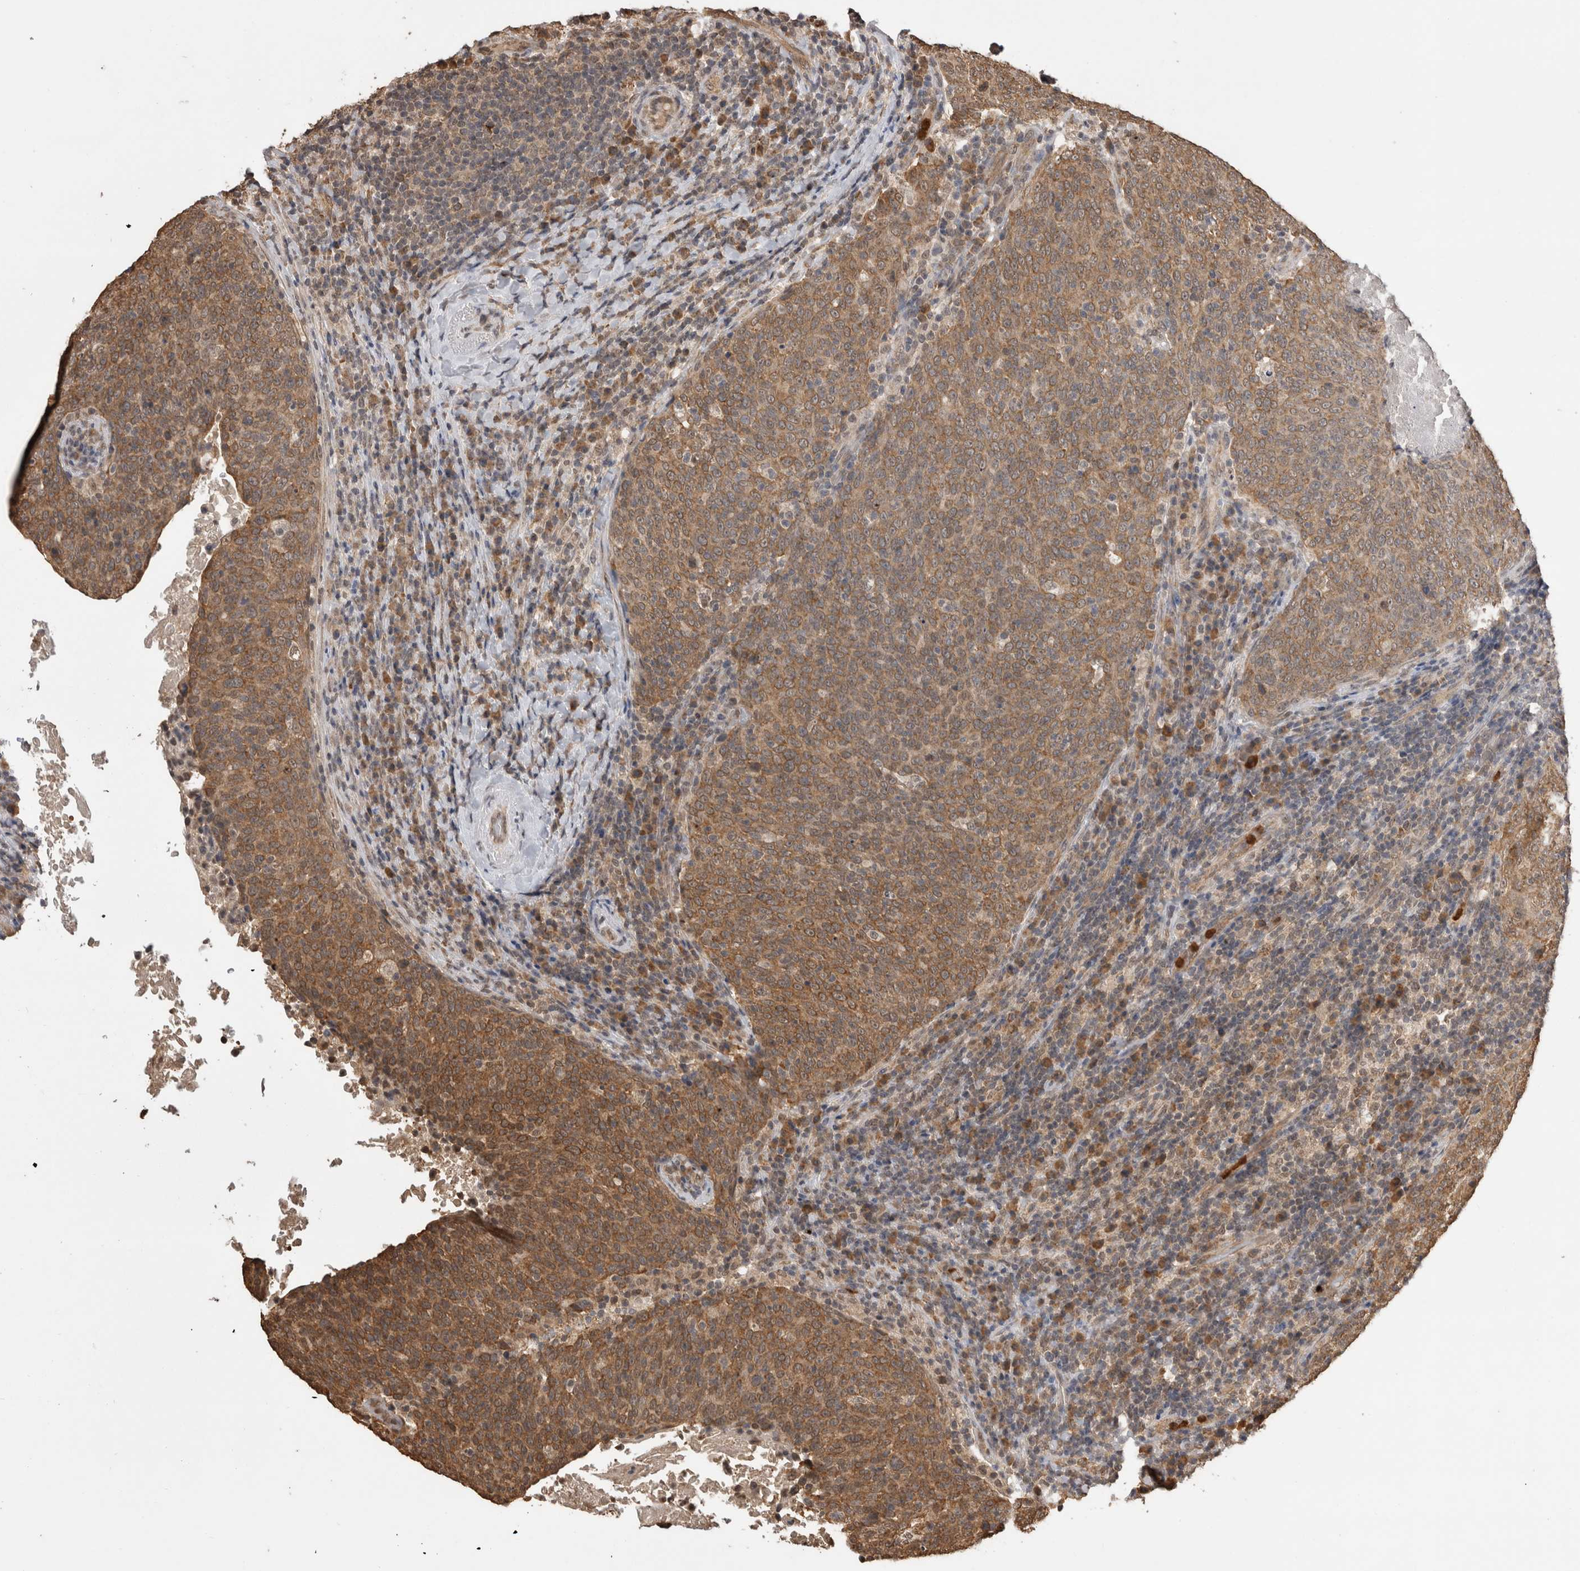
{"staining": {"intensity": "moderate", "quantity": ">75%", "location": "cytoplasmic/membranous"}, "tissue": "head and neck cancer", "cell_type": "Tumor cells", "image_type": "cancer", "snomed": [{"axis": "morphology", "description": "Squamous cell carcinoma, NOS"}, {"axis": "morphology", "description": "Squamous cell carcinoma, metastatic, NOS"}, {"axis": "topography", "description": "Lymph node"}, {"axis": "topography", "description": "Head-Neck"}], "caption": "This photomicrograph shows head and neck metastatic squamous cell carcinoma stained with IHC to label a protein in brown. The cytoplasmic/membranous of tumor cells show moderate positivity for the protein. Nuclei are counter-stained blue.", "gene": "PAK4", "patient": {"sex": "male", "age": 62}}